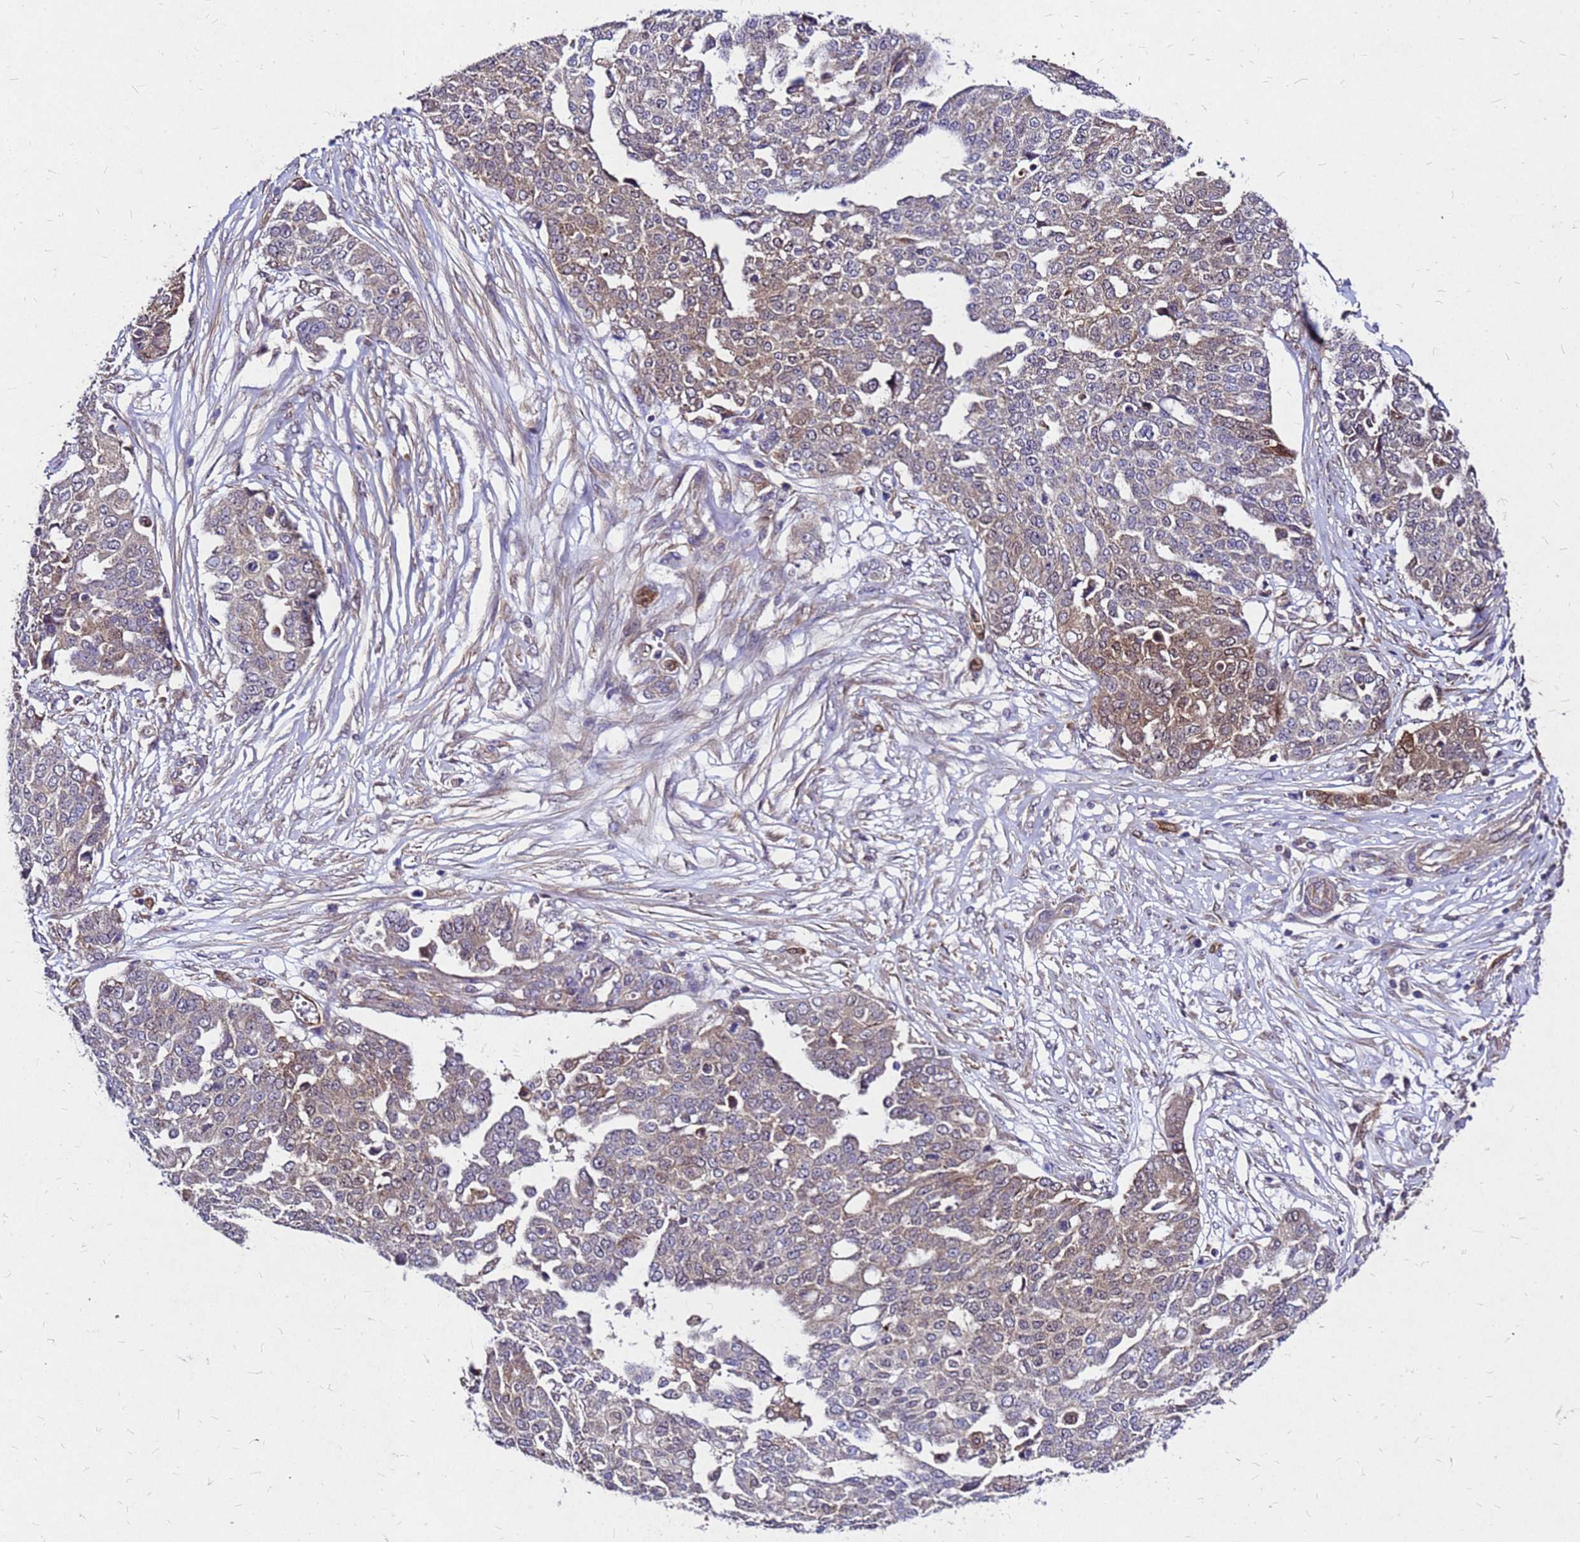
{"staining": {"intensity": "weak", "quantity": "25%-75%", "location": "cytoplasmic/membranous"}, "tissue": "ovarian cancer", "cell_type": "Tumor cells", "image_type": "cancer", "snomed": [{"axis": "morphology", "description": "Cystadenocarcinoma, serous, NOS"}, {"axis": "topography", "description": "Soft tissue"}, {"axis": "topography", "description": "Ovary"}], "caption": "Weak cytoplasmic/membranous positivity is seen in approximately 25%-75% of tumor cells in serous cystadenocarcinoma (ovarian). (IHC, brightfield microscopy, high magnification).", "gene": "DUSP23", "patient": {"sex": "female", "age": 57}}